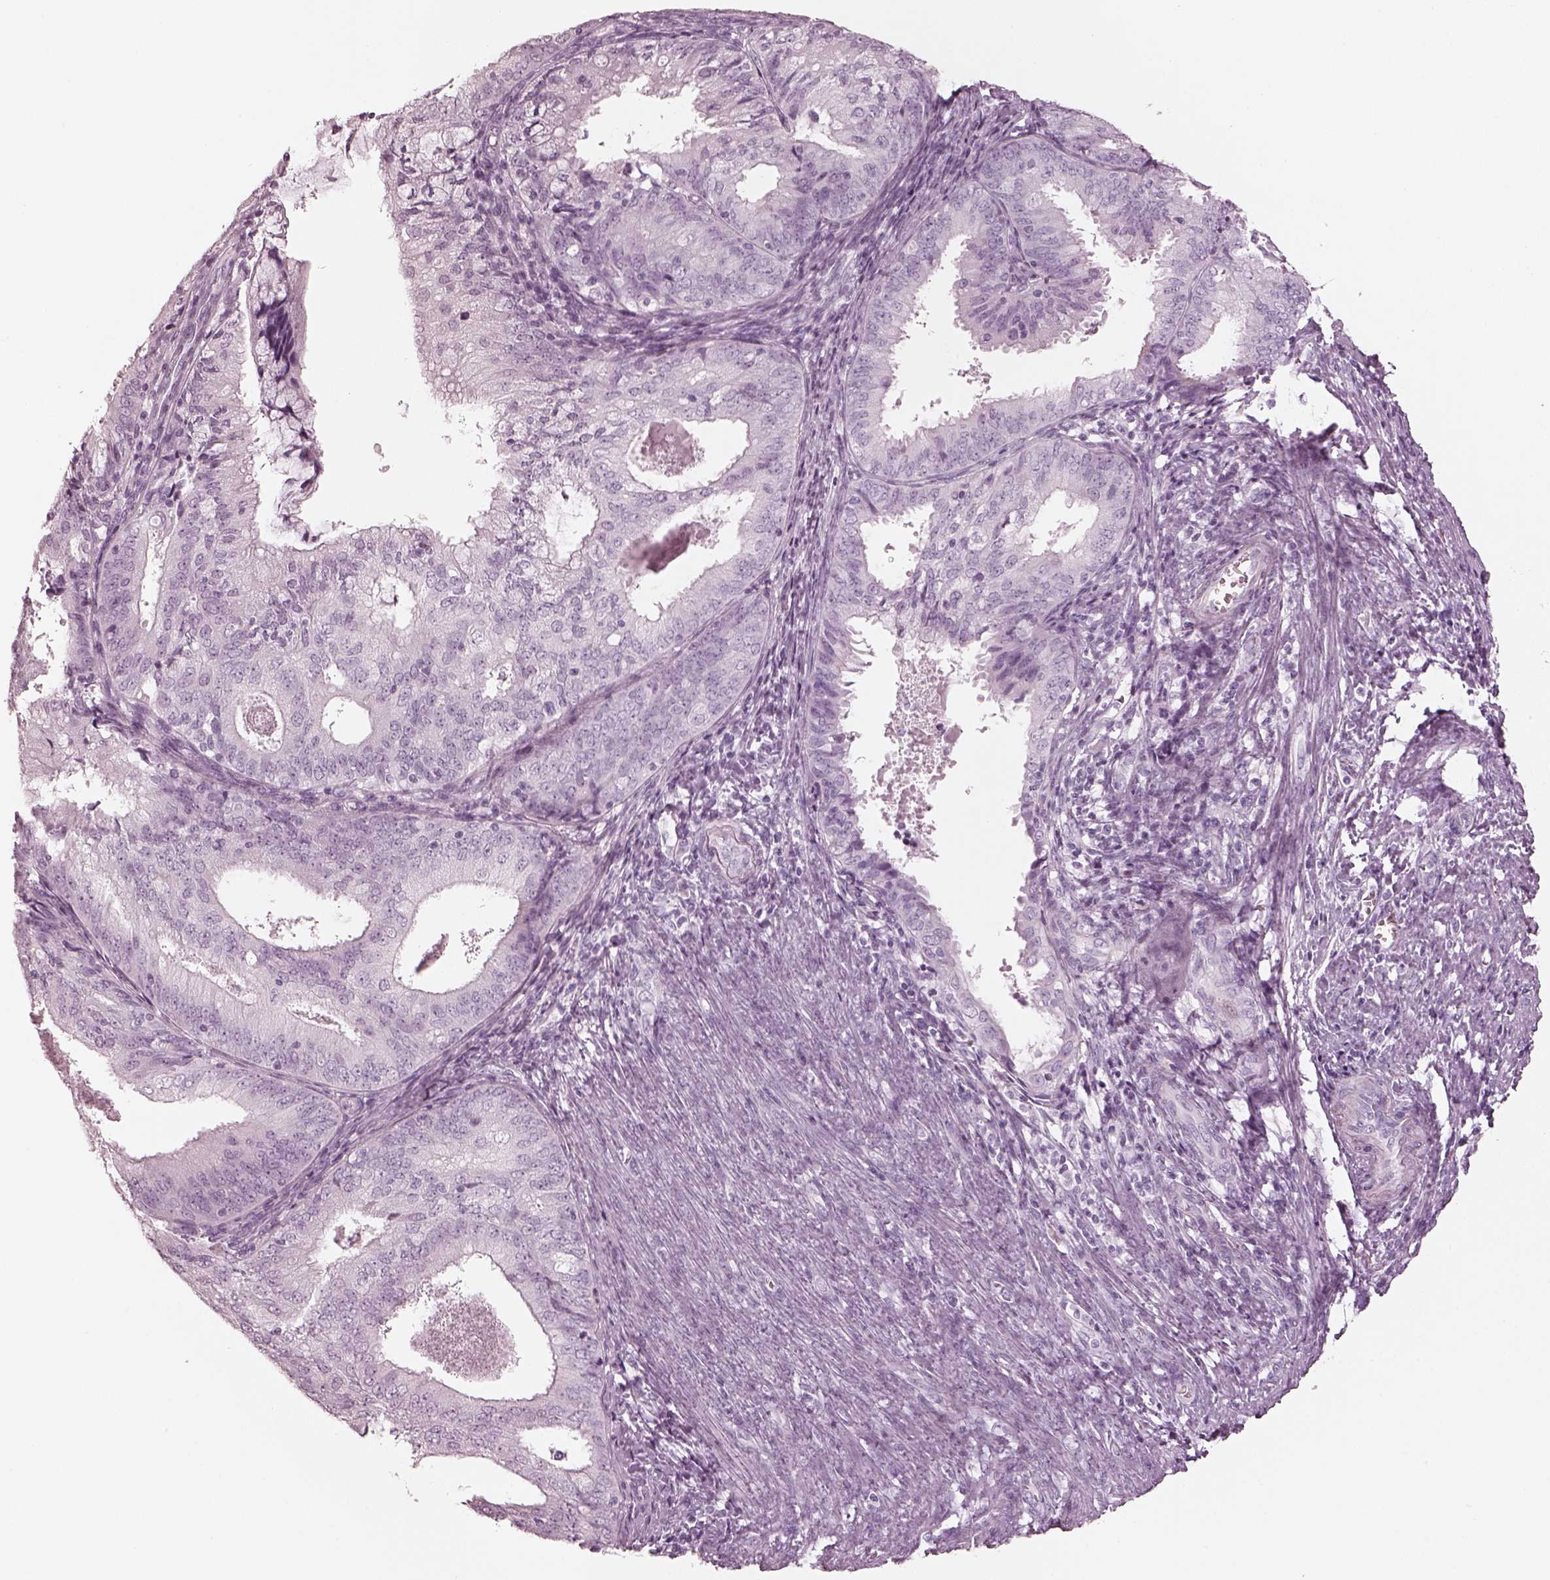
{"staining": {"intensity": "negative", "quantity": "none", "location": "none"}, "tissue": "endometrial cancer", "cell_type": "Tumor cells", "image_type": "cancer", "snomed": [{"axis": "morphology", "description": "Adenocarcinoma, NOS"}, {"axis": "topography", "description": "Endometrium"}], "caption": "Immunohistochemistry (IHC) image of neoplastic tissue: endometrial cancer stained with DAB shows no significant protein positivity in tumor cells.", "gene": "OPN4", "patient": {"sex": "female", "age": 57}}